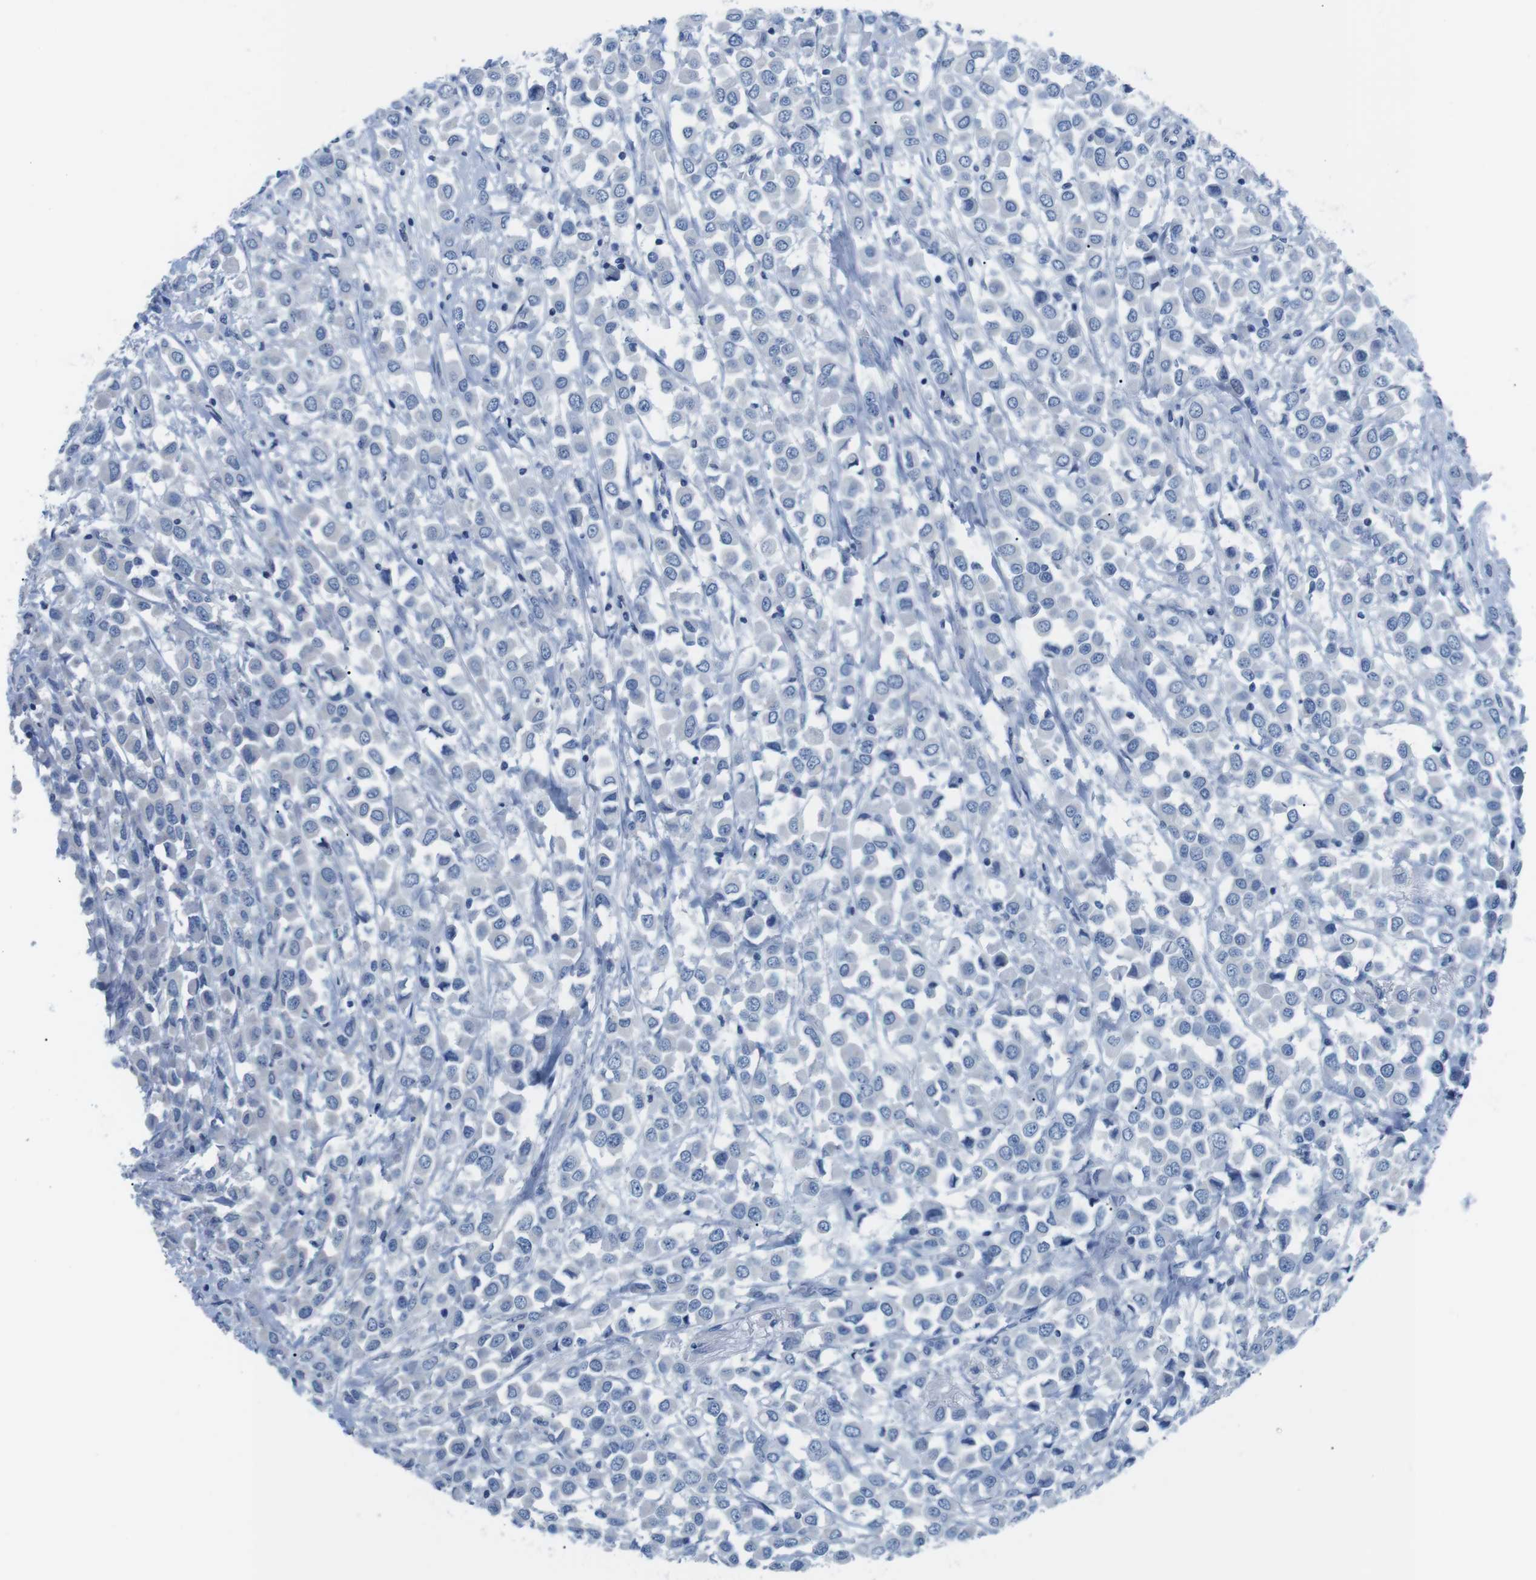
{"staining": {"intensity": "negative", "quantity": "none", "location": "none"}, "tissue": "breast cancer", "cell_type": "Tumor cells", "image_type": "cancer", "snomed": [{"axis": "morphology", "description": "Duct carcinoma"}, {"axis": "topography", "description": "Breast"}], "caption": "An immunohistochemistry image of breast cancer (infiltrating ductal carcinoma) is shown. There is no staining in tumor cells of breast cancer (infiltrating ductal carcinoma). Brightfield microscopy of immunohistochemistry stained with DAB (brown) and hematoxylin (blue), captured at high magnification.", "gene": "MUC2", "patient": {"sex": "female", "age": 61}}